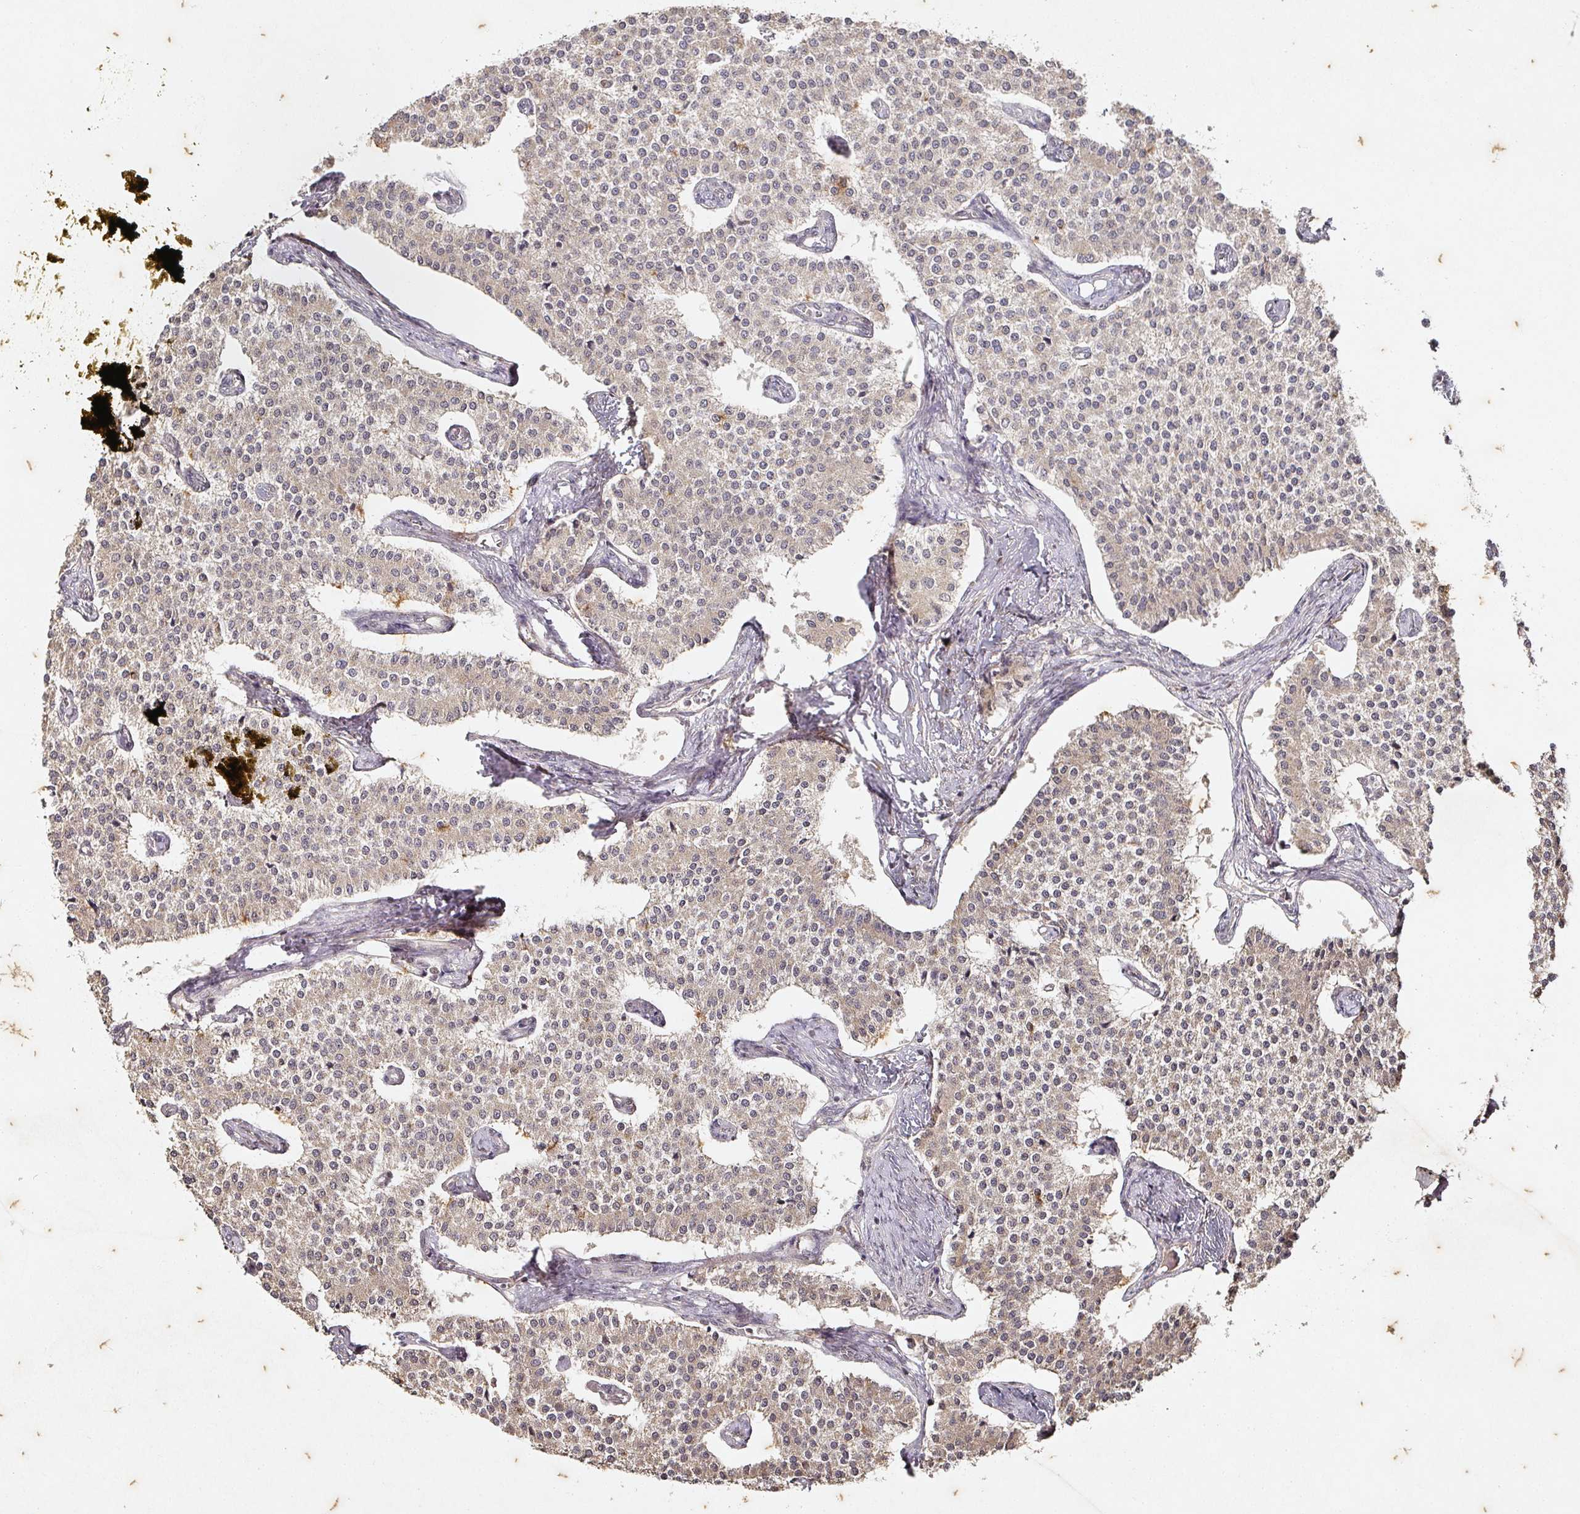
{"staining": {"intensity": "weak", "quantity": "25%-75%", "location": "cytoplasmic/membranous"}, "tissue": "carcinoid", "cell_type": "Tumor cells", "image_type": "cancer", "snomed": [{"axis": "morphology", "description": "Carcinoid, malignant, NOS"}, {"axis": "topography", "description": "Colon"}], "caption": "This histopathology image displays immunohistochemistry (IHC) staining of human malignant carcinoid, with low weak cytoplasmic/membranous positivity in approximately 25%-75% of tumor cells.", "gene": "CAPN5", "patient": {"sex": "female", "age": 52}}